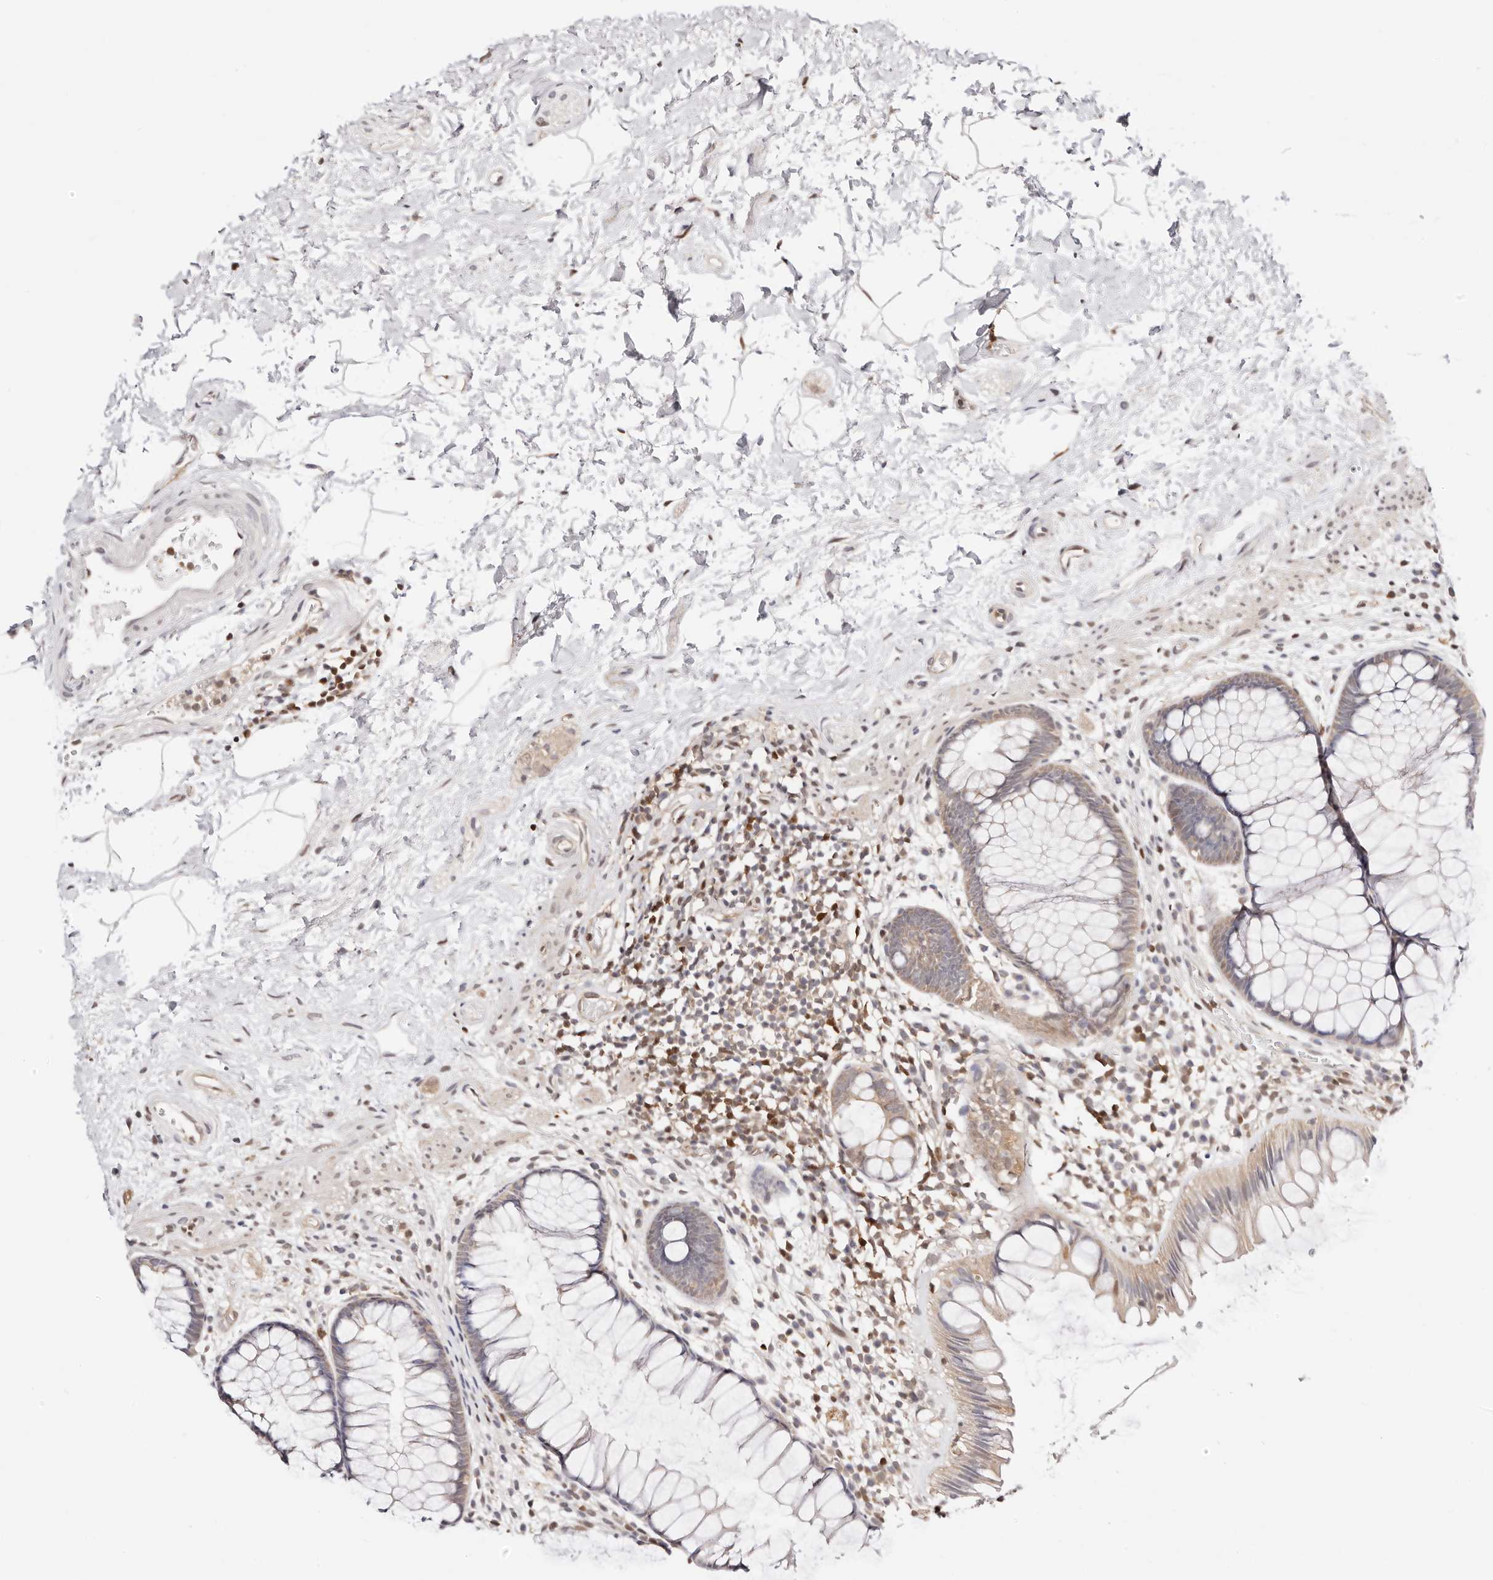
{"staining": {"intensity": "weak", "quantity": ">75%", "location": "cytoplasmic/membranous"}, "tissue": "rectum", "cell_type": "Glandular cells", "image_type": "normal", "snomed": [{"axis": "morphology", "description": "Normal tissue, NOS"}, {"axis": "topography", "description": "Rectum"}], "caption": "Rectum stained with DAB (3,3'-diaminobenzidine) immunohistochemistry displays low levels of weak cytoplasmic/membranous staining in approximately >75% of glandular cells. Ihc stains the protein of interest in brown and the nuclei are stained blue.", "gene": "STAT5A", "patient": {"sex": "male", "age": 51}}